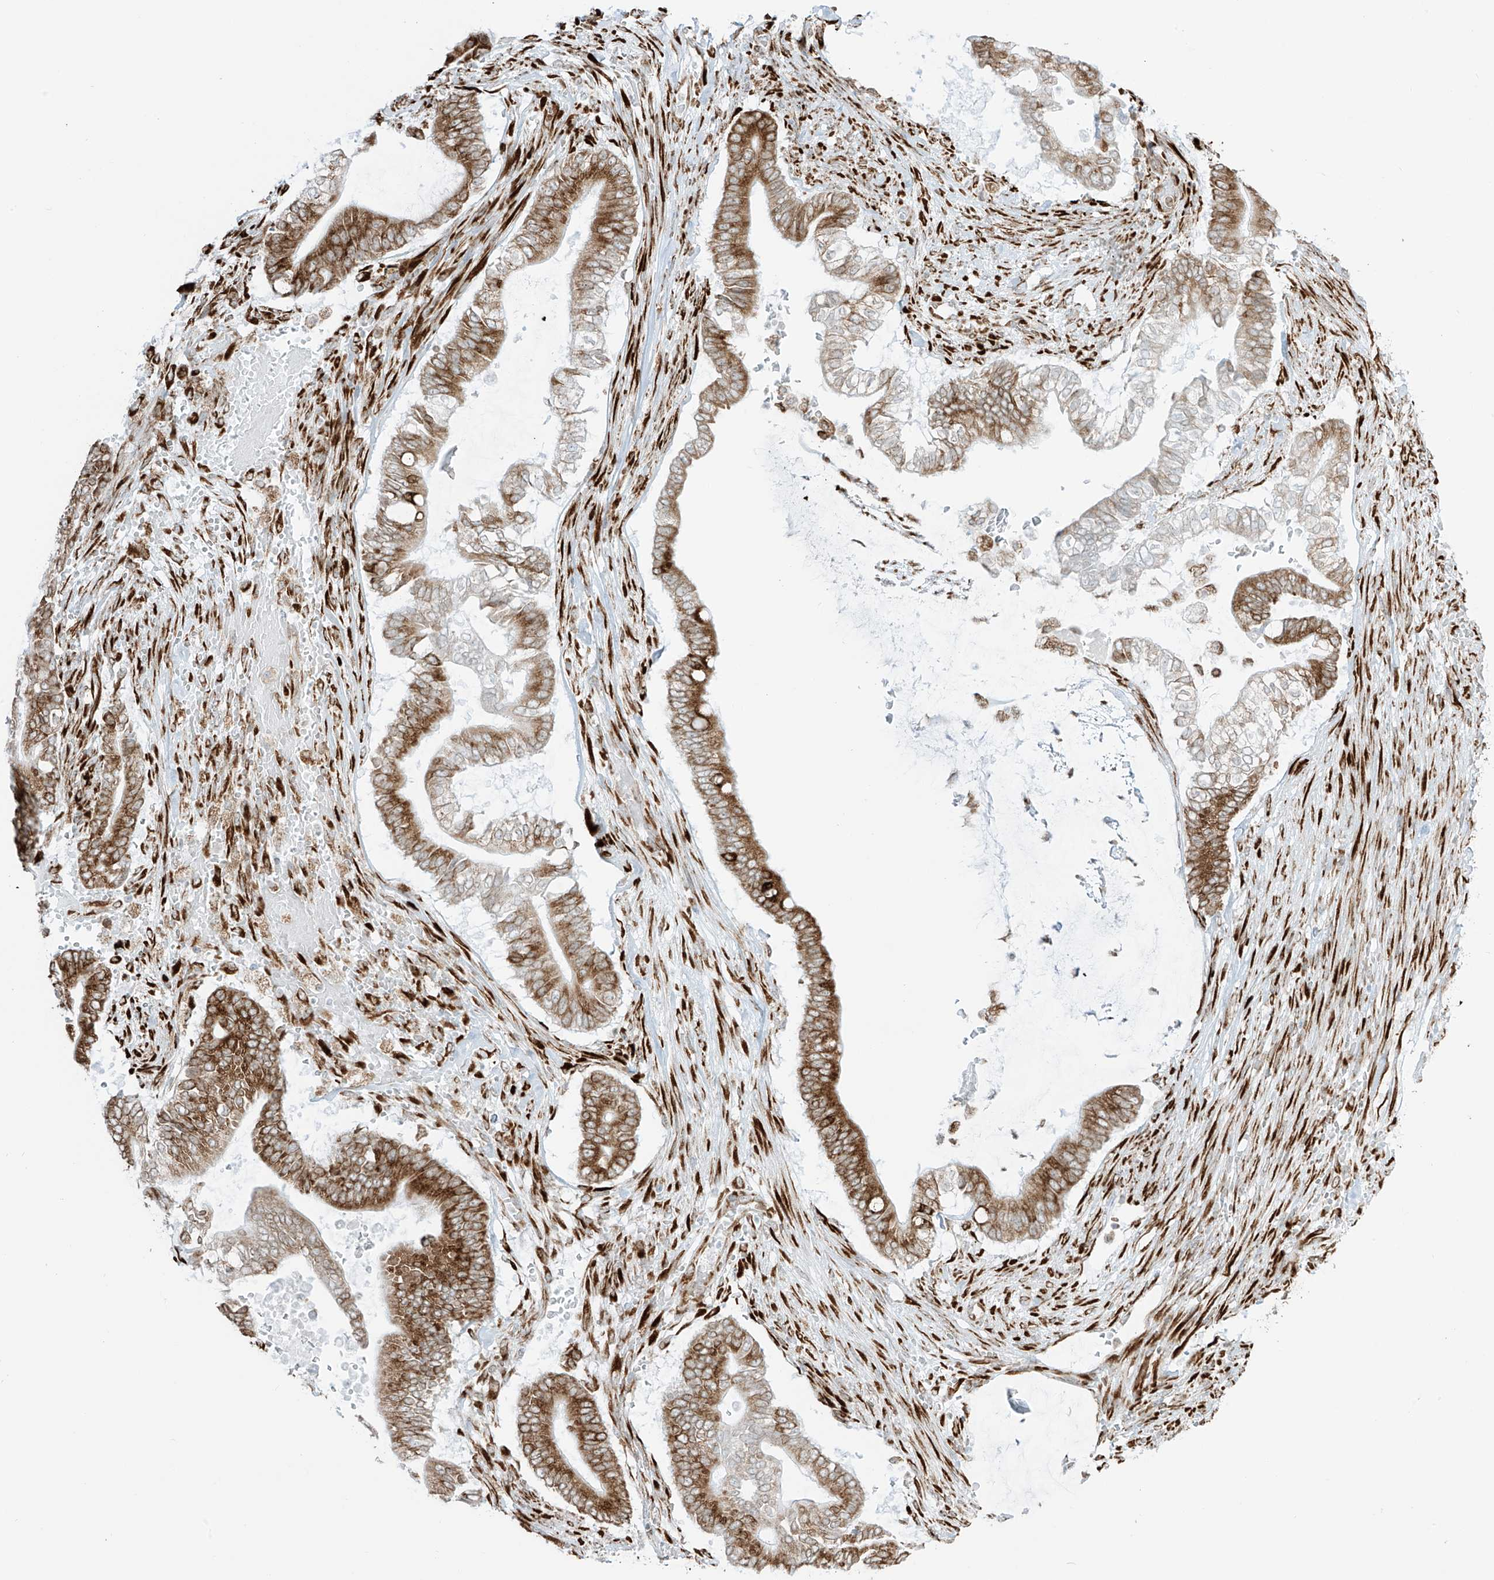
{"staining": {"intensity": "strong", "quantity": ">75%", "location": "cytoplasmic/membranous"}, "tissue": "pancreatic cancer", "cell_type": "Tumor cells", "image_type": "cancer", "snomed": [{"axis": "morphology", "description": "Adenocarcinoma, NOS"}, {"axis": "topography", "description": "Pancreas"}], "caption": "The histopathology image exhibits a brown stain indicating the presence of a protein in the cytoplasmic/membranous of tumor cells in adenocarcinoma (pancreatic).", "gene": "LRRC59", "patient": {"sex": "male", "age": 68}}